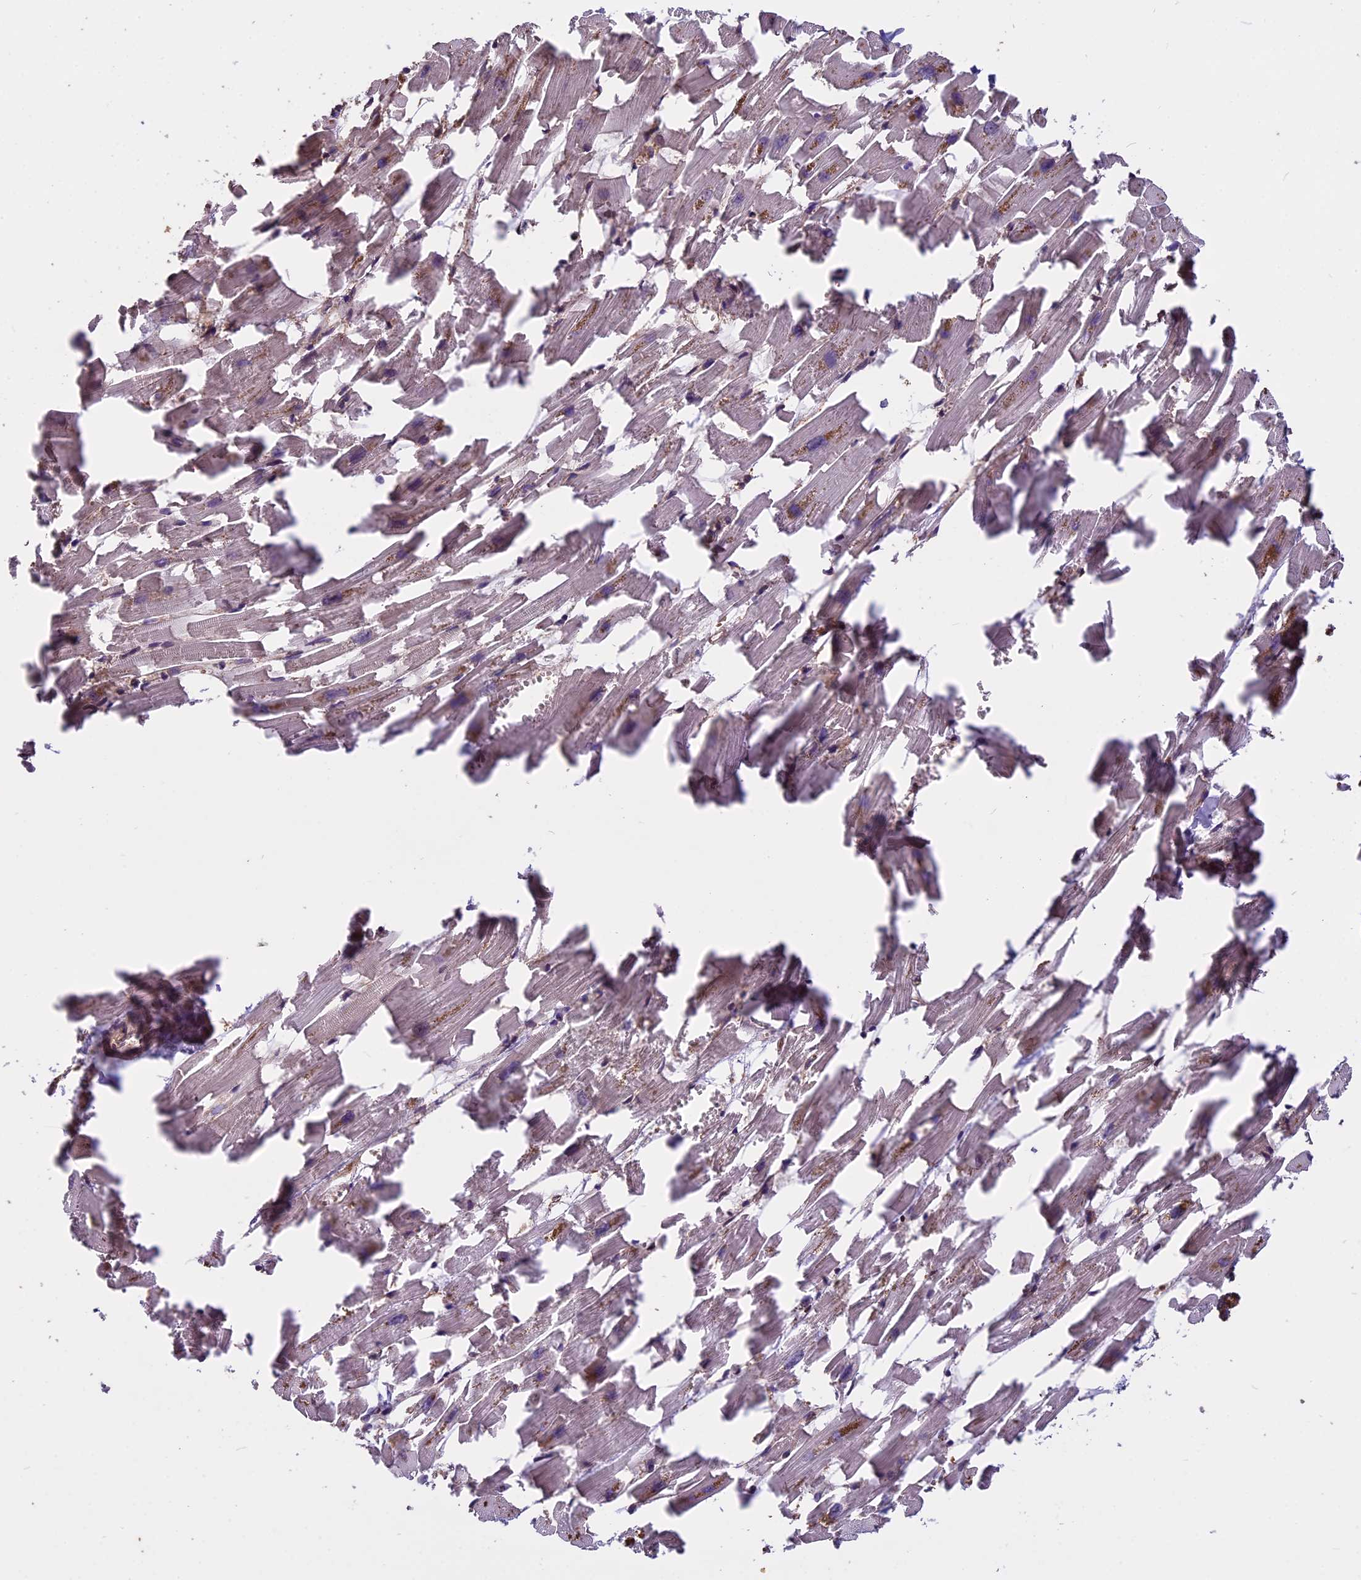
{"staining": {"intensity": "weak", "quantity": "<25%", "location": "cytoplasmic/membranous"}, "tissue": "heart muscle", "cell_type": "Cardiomyocytes", "image_type": "normal", "snomed": [{"axis": "morphology", "description": "Normal tissue, NOS"}, {"axis": "topography", "description": "Heart"}], "caption": "Cardiomyocytes show no significant protein positivity in benign heart muscle. (Stains: DAB (3,3'-diaminobenzidine) immunohistochemistry (IHC) with hematoxylin counter stain, Microscopy: brightfield microscopy at high magnification).", "gene": "CHMP2A", "patient": {"sex": "female", "age": 64}}